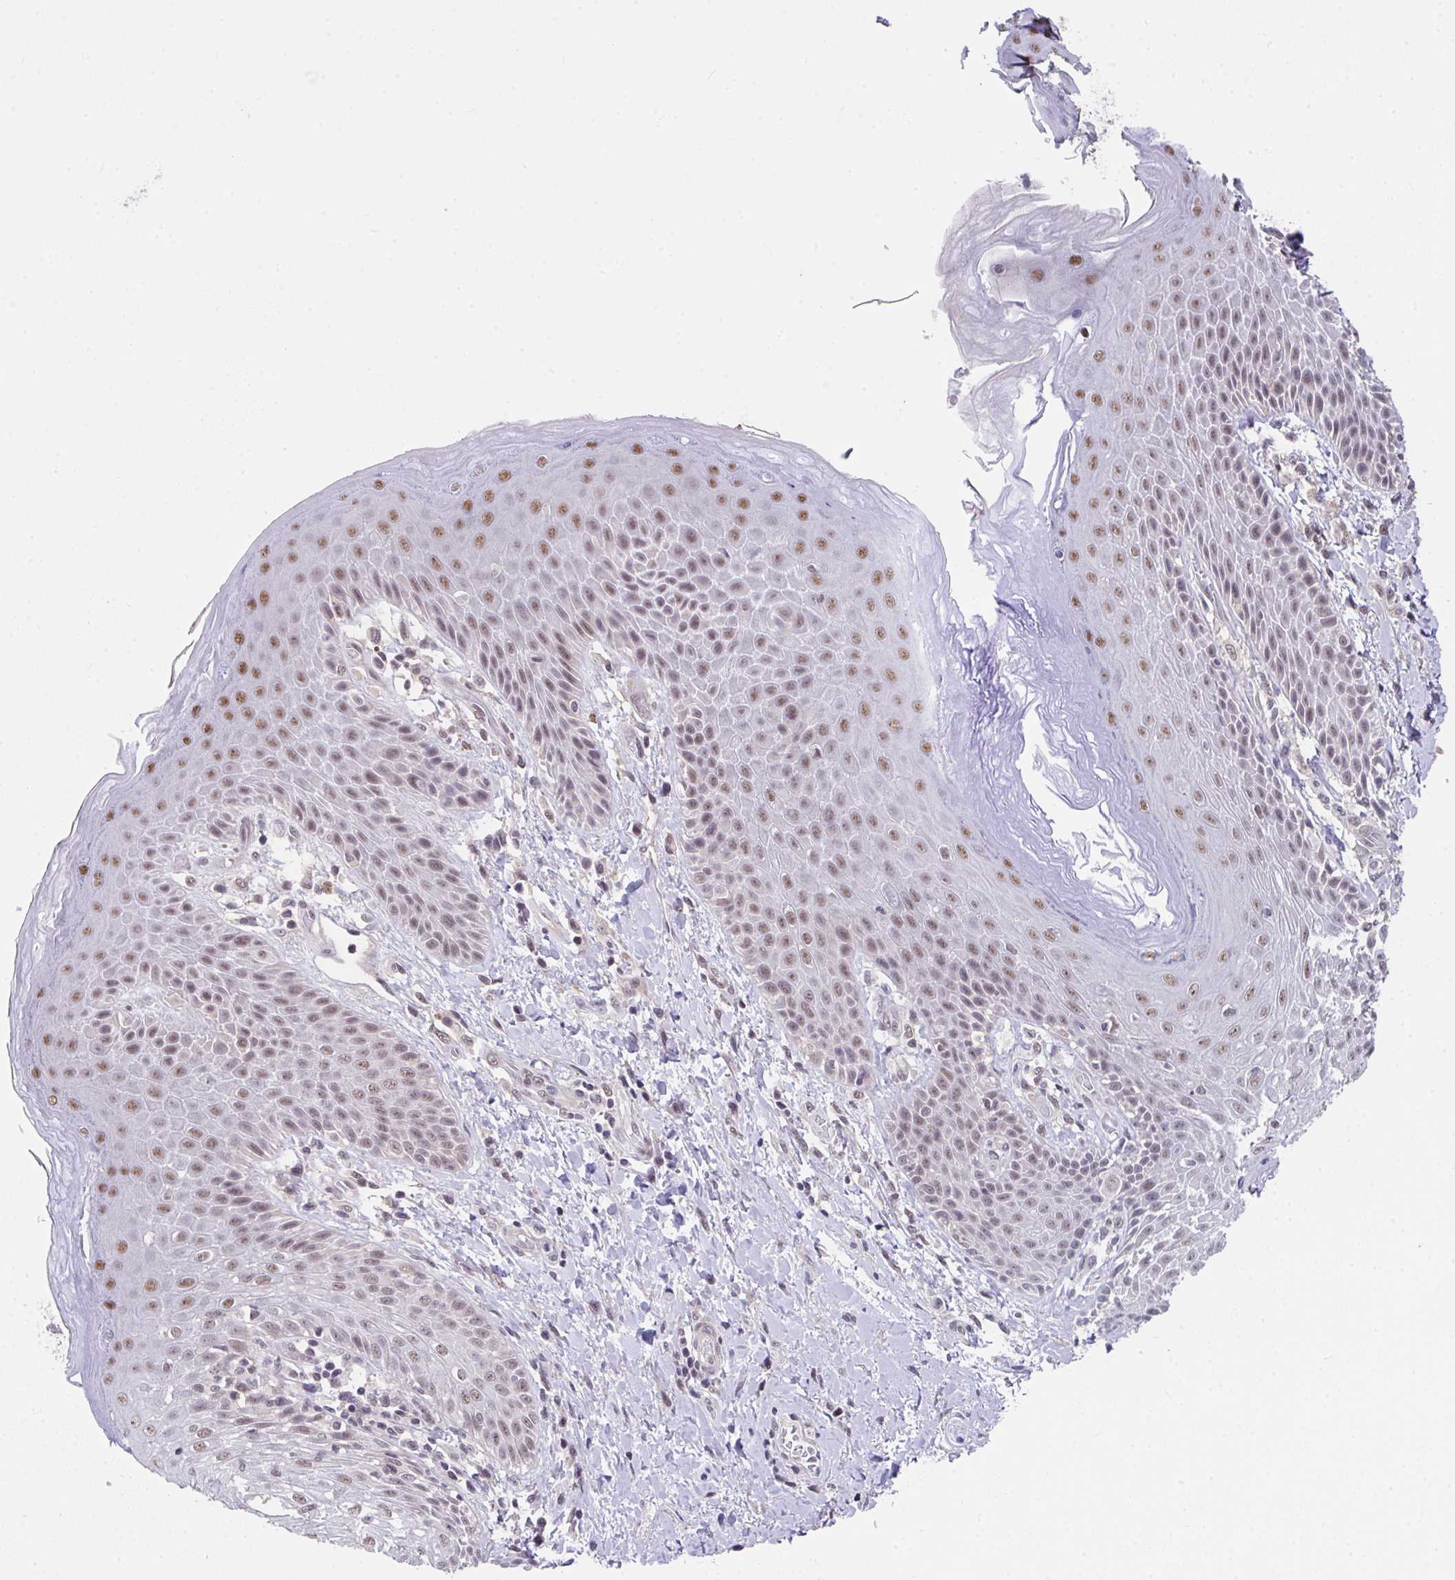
{"staining": {"intensity": "moderate", "quantity": ">75%", "location": "nuclear"}, "tissue": "skin", "cell_type": "Epidermal cells", "image_type": "normal", "snomed": [{"axis": "morphology", "description": "Normal tissue, NOS"}, {"axis": "topography", "description": "Anal"}, {"axis": "topography", "description": "Peripheral nerve tissue"}], "caption": "Skin stained with a brown dye exhibits moderate nuclear positive staining in approximately >75% of epidermal cells.", "gene": "RBBP6", "patient": {"sex": "male", "age": 51}}